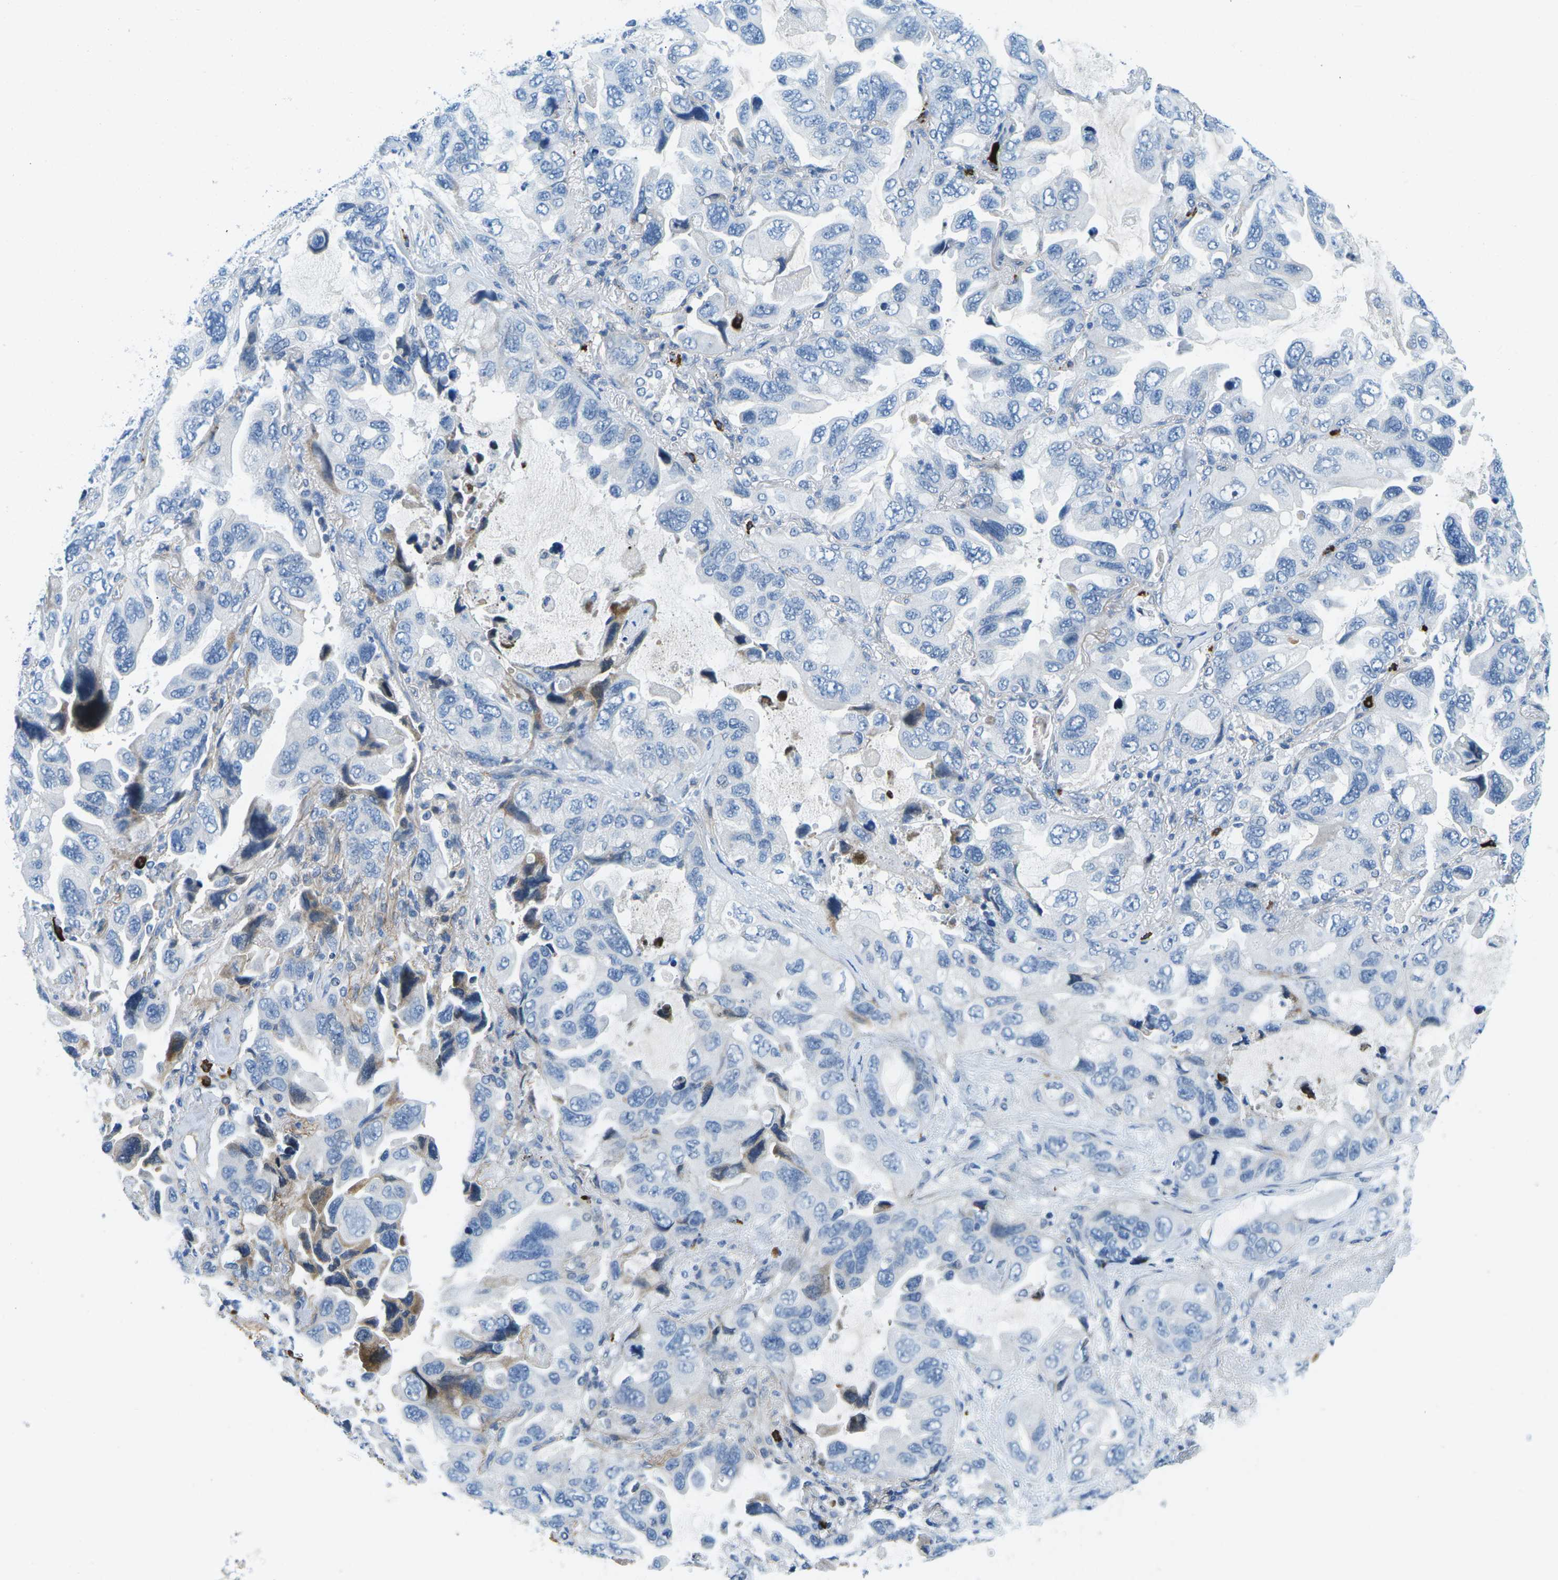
{"staining": {"intensity": "negative", "quantity": "none", "location": "none"}, "tissue": "lung cancer", "cell_type": "Tumor cells", "image_type": "cancer", "snomed": [{"axis": "morphology", "description": "Squamous cell carcinoma, NOS"}, {"axis": "topography", "description": "Lung"}], "caption": "This is a histopathology image of immunohistochemistry (IHC) staining of lung cancer, which shows no positivity in tumor cells. Nuclei are stained in blue.", "gene": "CFB", "patient": {"sex": "female", "age": 73}}